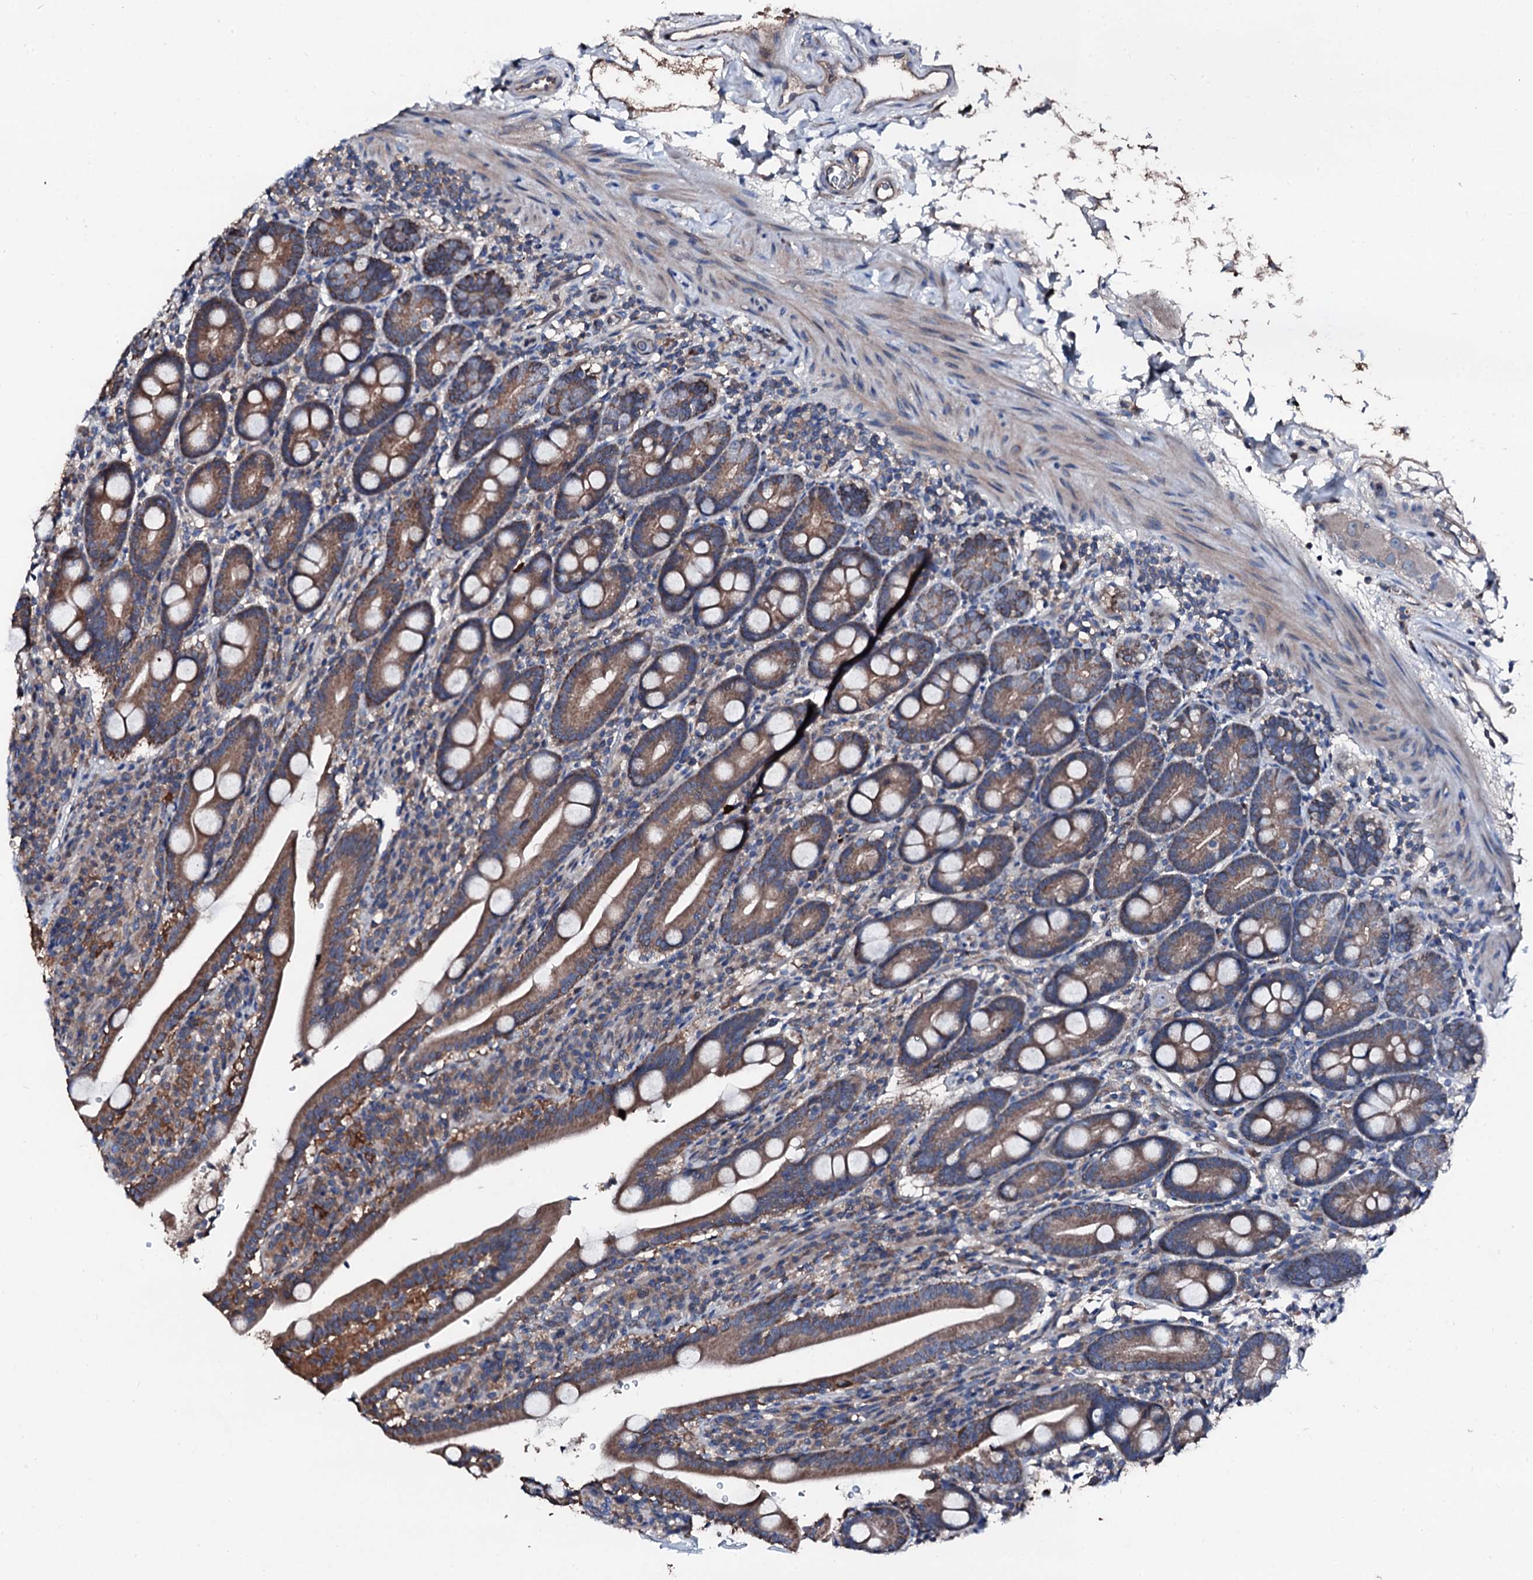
{"staining": {"intensity": "moderate", "quantity": ">75%", "location": "cytoplasmic/membranous"}, "tissue": "duodenum", "cell_type": "Glandular cells", "image_type": "normal", "snomed": [{"axis": "morphology", "description": "Normal tissue, NOS"}, {"axis": "topography", "description": "Duodenum"}], "caption": "This is a photomicrograph of immunohistochemistry (IHC) staining of benign duodenum, which shows moderate expression in the cytoplasmic/membranous of glandular cells.", "gene": "TRAFD1", "patient": {"sex": "male", "age": 35}}